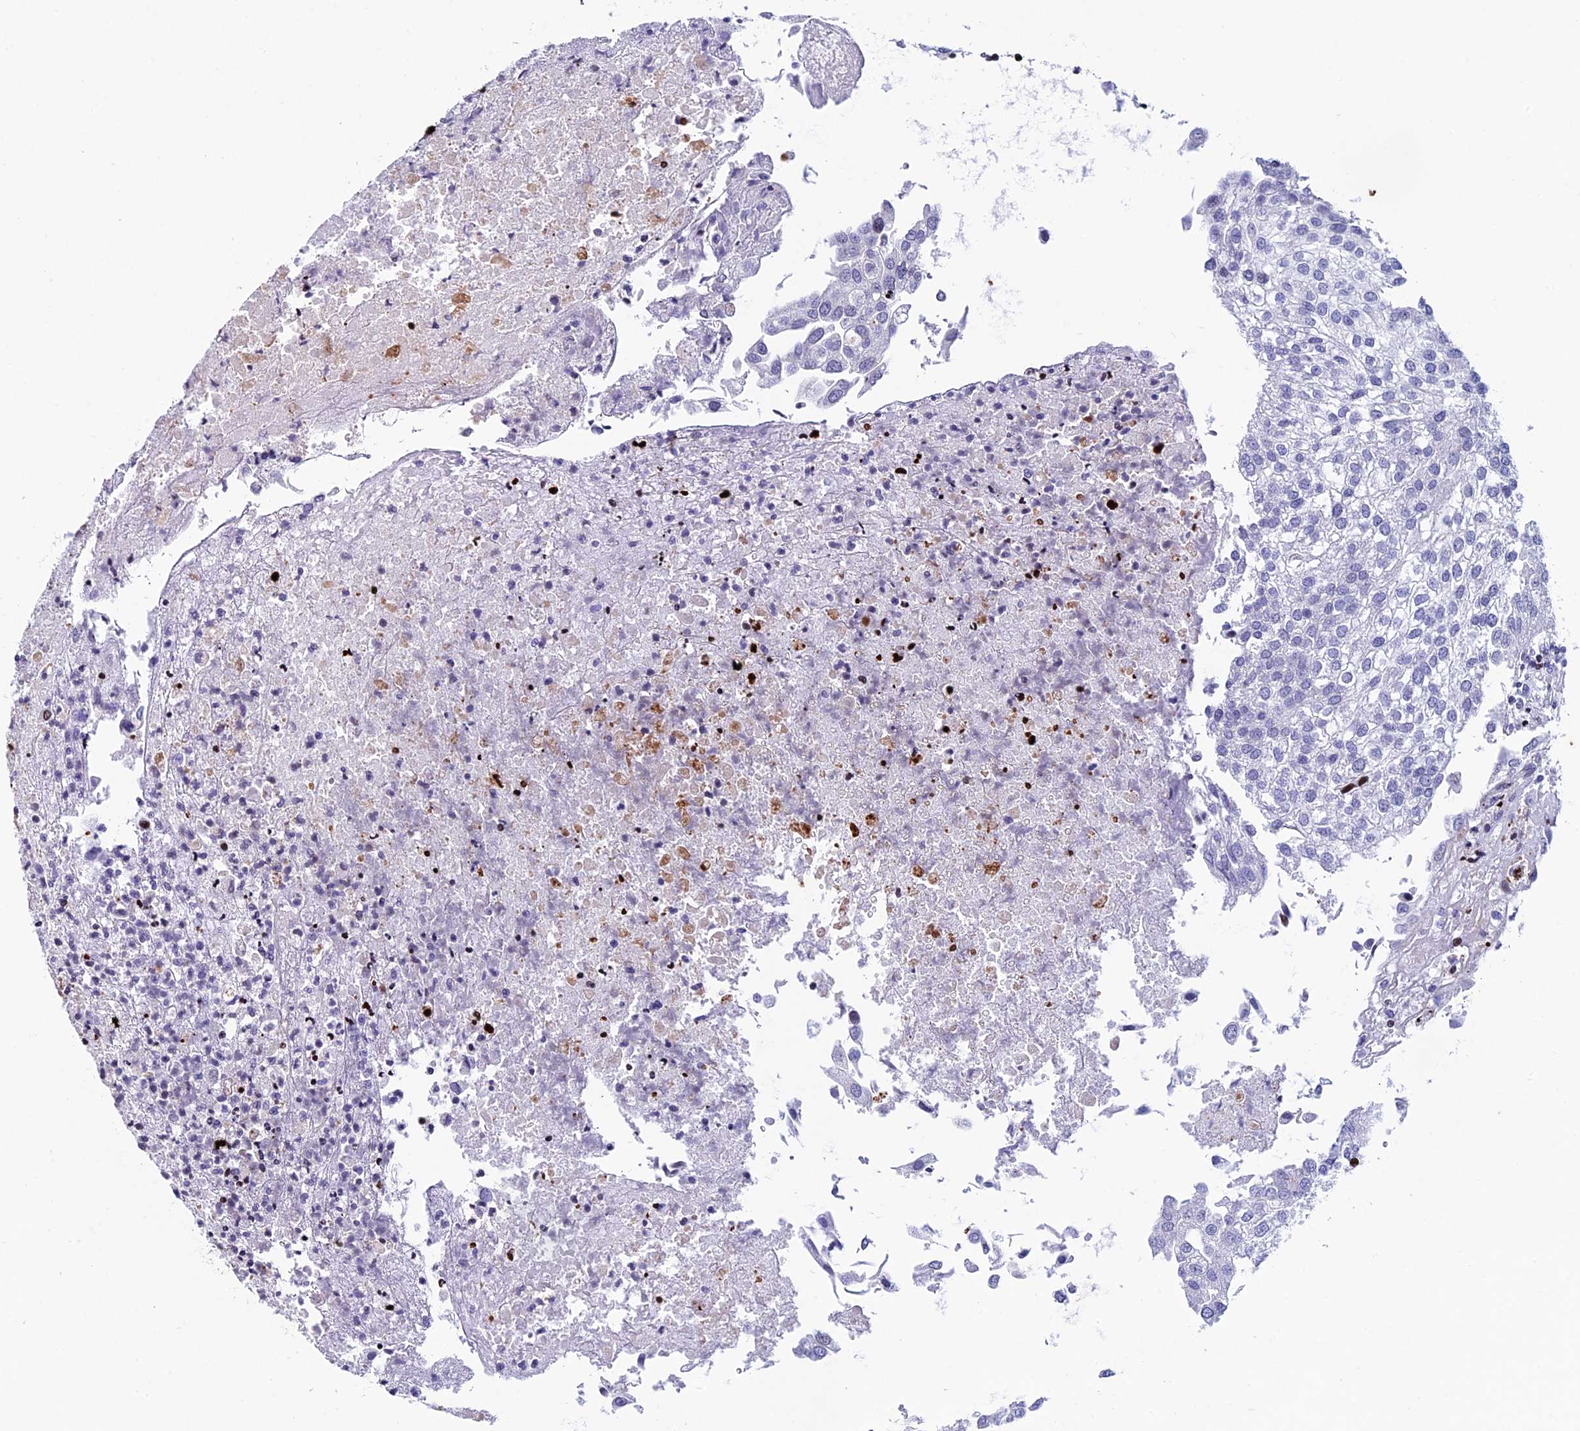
{"staining": {"intensity": "negative", "quantity": "none", "location": "none"}, "tissue": "urothelial cancer", "cell_type": "Tumor cells", "image_type": "cancer", "snomed": [{"axis": "morphology", "description": "Urothelial carcinoma, Low grade"}, {"axis": "topography", "description": "Urinary bladder"}], "caption": "This is a photomicrograph of IHC staining of low-grade urothelial carcinoma, which shows no staining in tumor cells.", "gene": "BTBD3", "patient": {"sex": "female", "age": 89}}